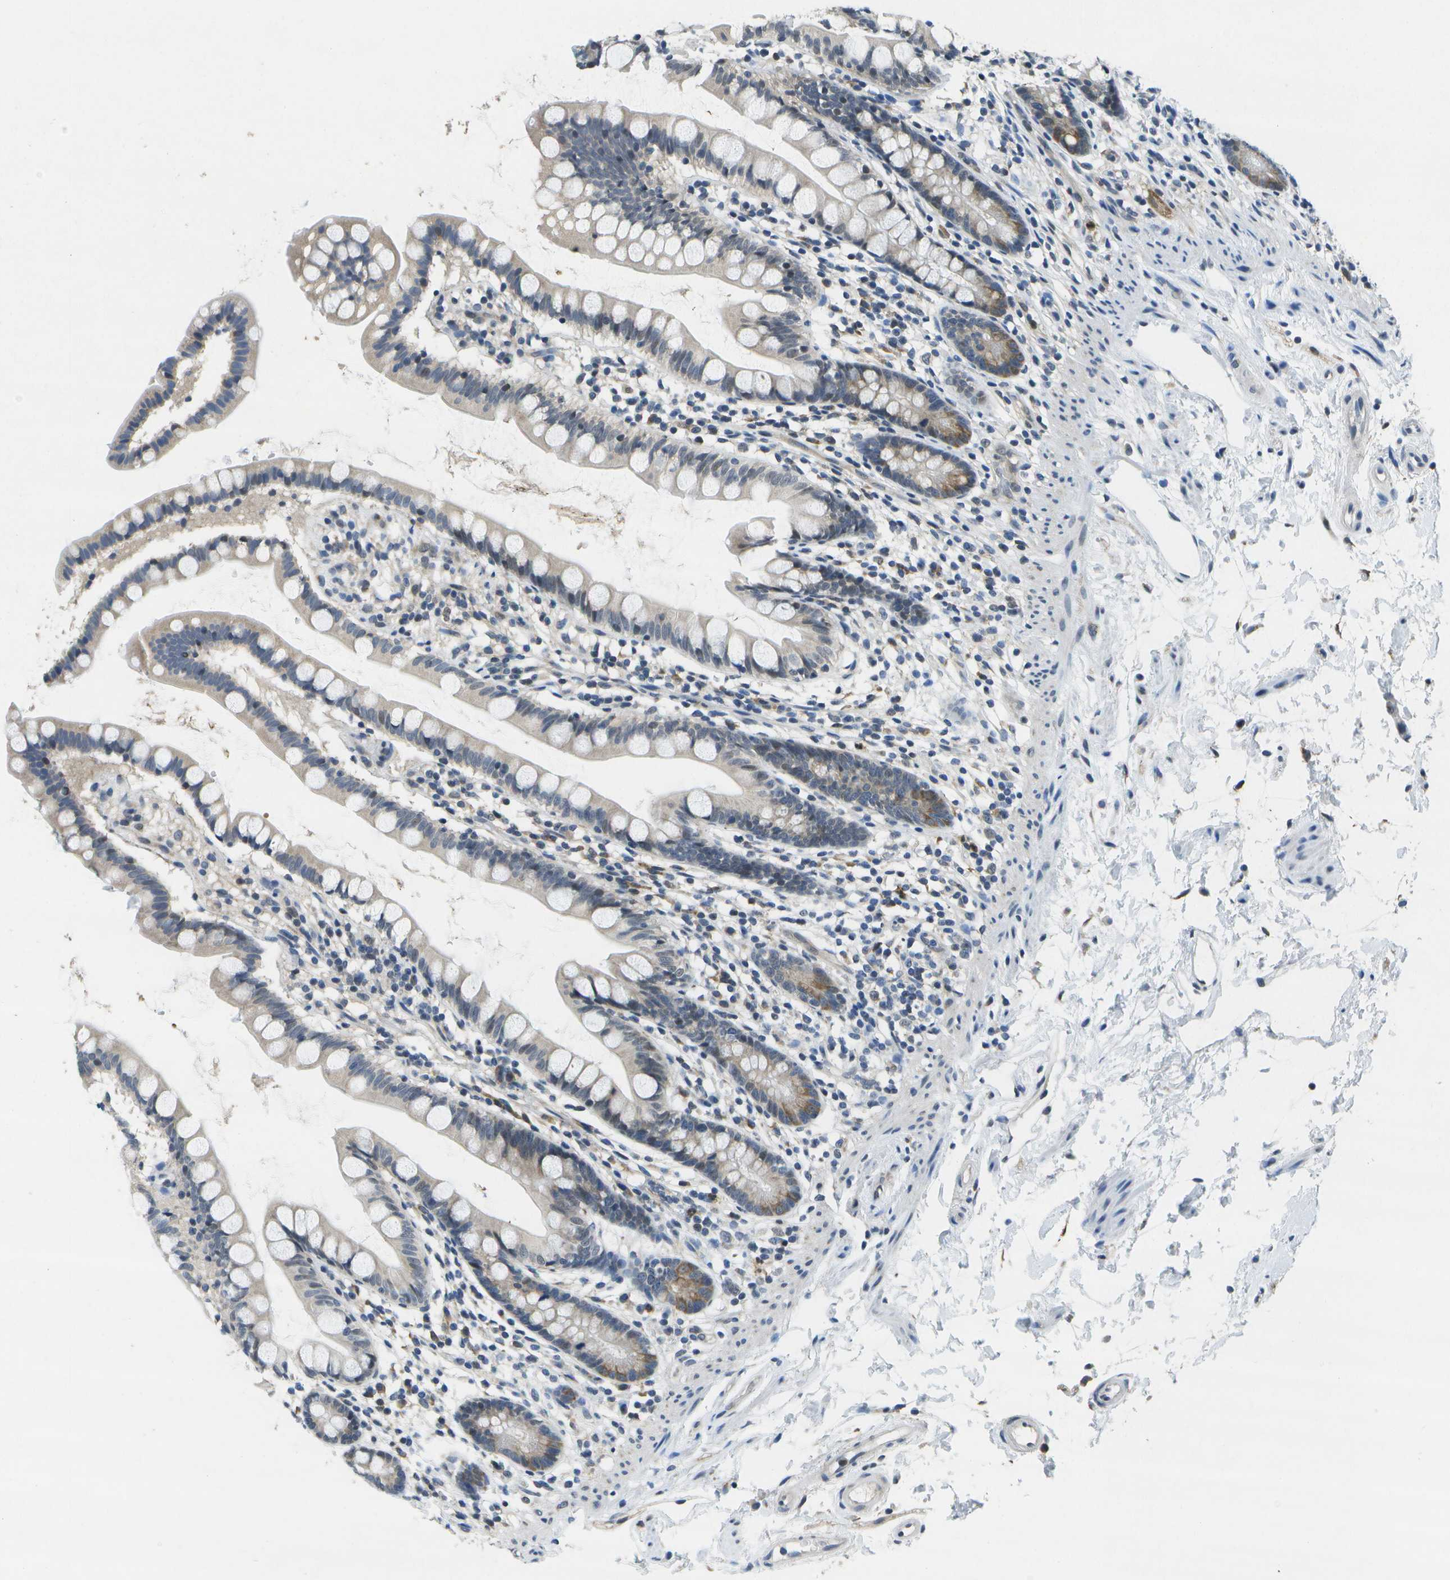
{"staining": {"intensity": "weak", "quantity": "<25%", "location": "cytoplasmic/membranous,nuclear"}, "tissue": "small intestine", "cell_type": "Glandular cells", "image_type": "normal", "snomed": [{"axis": "morphology", "description": "Normal tissue, NOS"}, {"axis": "topography", "description": "Small intestine"}], "caption": "DAB (3,3'-diaminobenzidine) immunohistochemical staining of normal human small intestine exhibits no significant positivity in glandular cells. Brightfield microscopy of immunohistochemistry (IHC) stained with DAB (3,3'-diaminobenzidine) (brown) and hematoxylin (blue), captured at high magnification.", "gene": "DSE", "patient": {"sex": "female", "age": 84}}